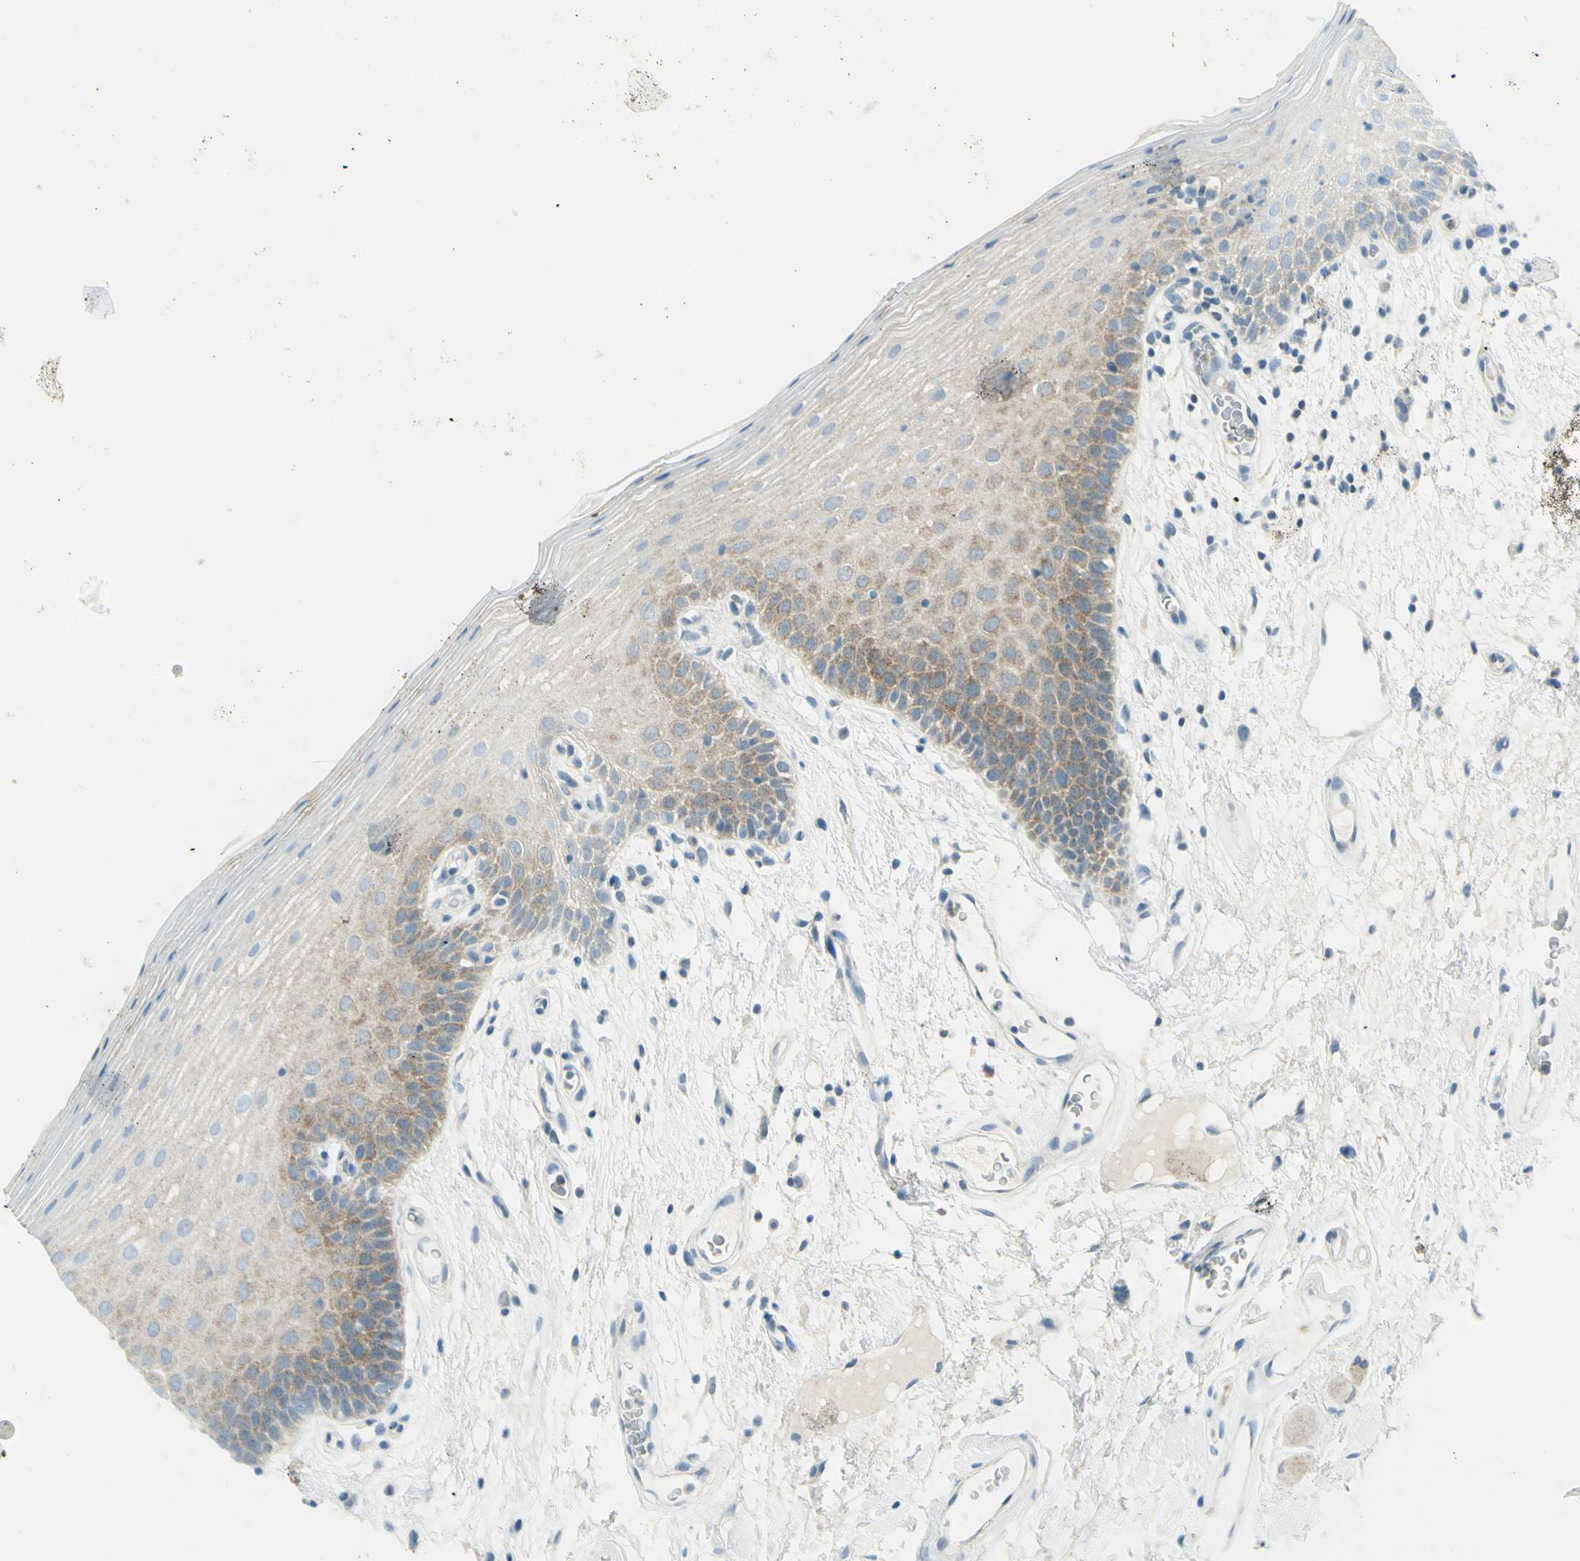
{"staining": {"intensity": "moderate", "quantity": "<25%", "location": "cytoplasmic/membranous"}, "tissue": "oral mucosa", "cell_type": "Squamous epithelial cells", "image_type": "normal", "snomed": [{"axis": "morphology", "description": "Normal tissue, NOS"}, {"axis": "morphology", "description": "Squamous cell carcinoma, NOS"}, {"axis": "topography", "description": "Skeletal muscle"}, {"axis": "topography", "description": "Oral tissue"}, {"axis": "topography", "description": "Head-Neck"}], "caption": "DAB (3,3'-diaminobenzidine) immunohistochemical staining of benign human oral mucosa demonstrates moderate cytoplasmic/membranous protein expression in about <25% of squamous epithelial cells. (Stains: DAB (3,3'-diaminobenzidine) in brown, nuclei in blue, Microscopy: brightfield microscopy at high magnification).", "gene": "ALDOA", "patient": {"sex": "male", "age": 71}}